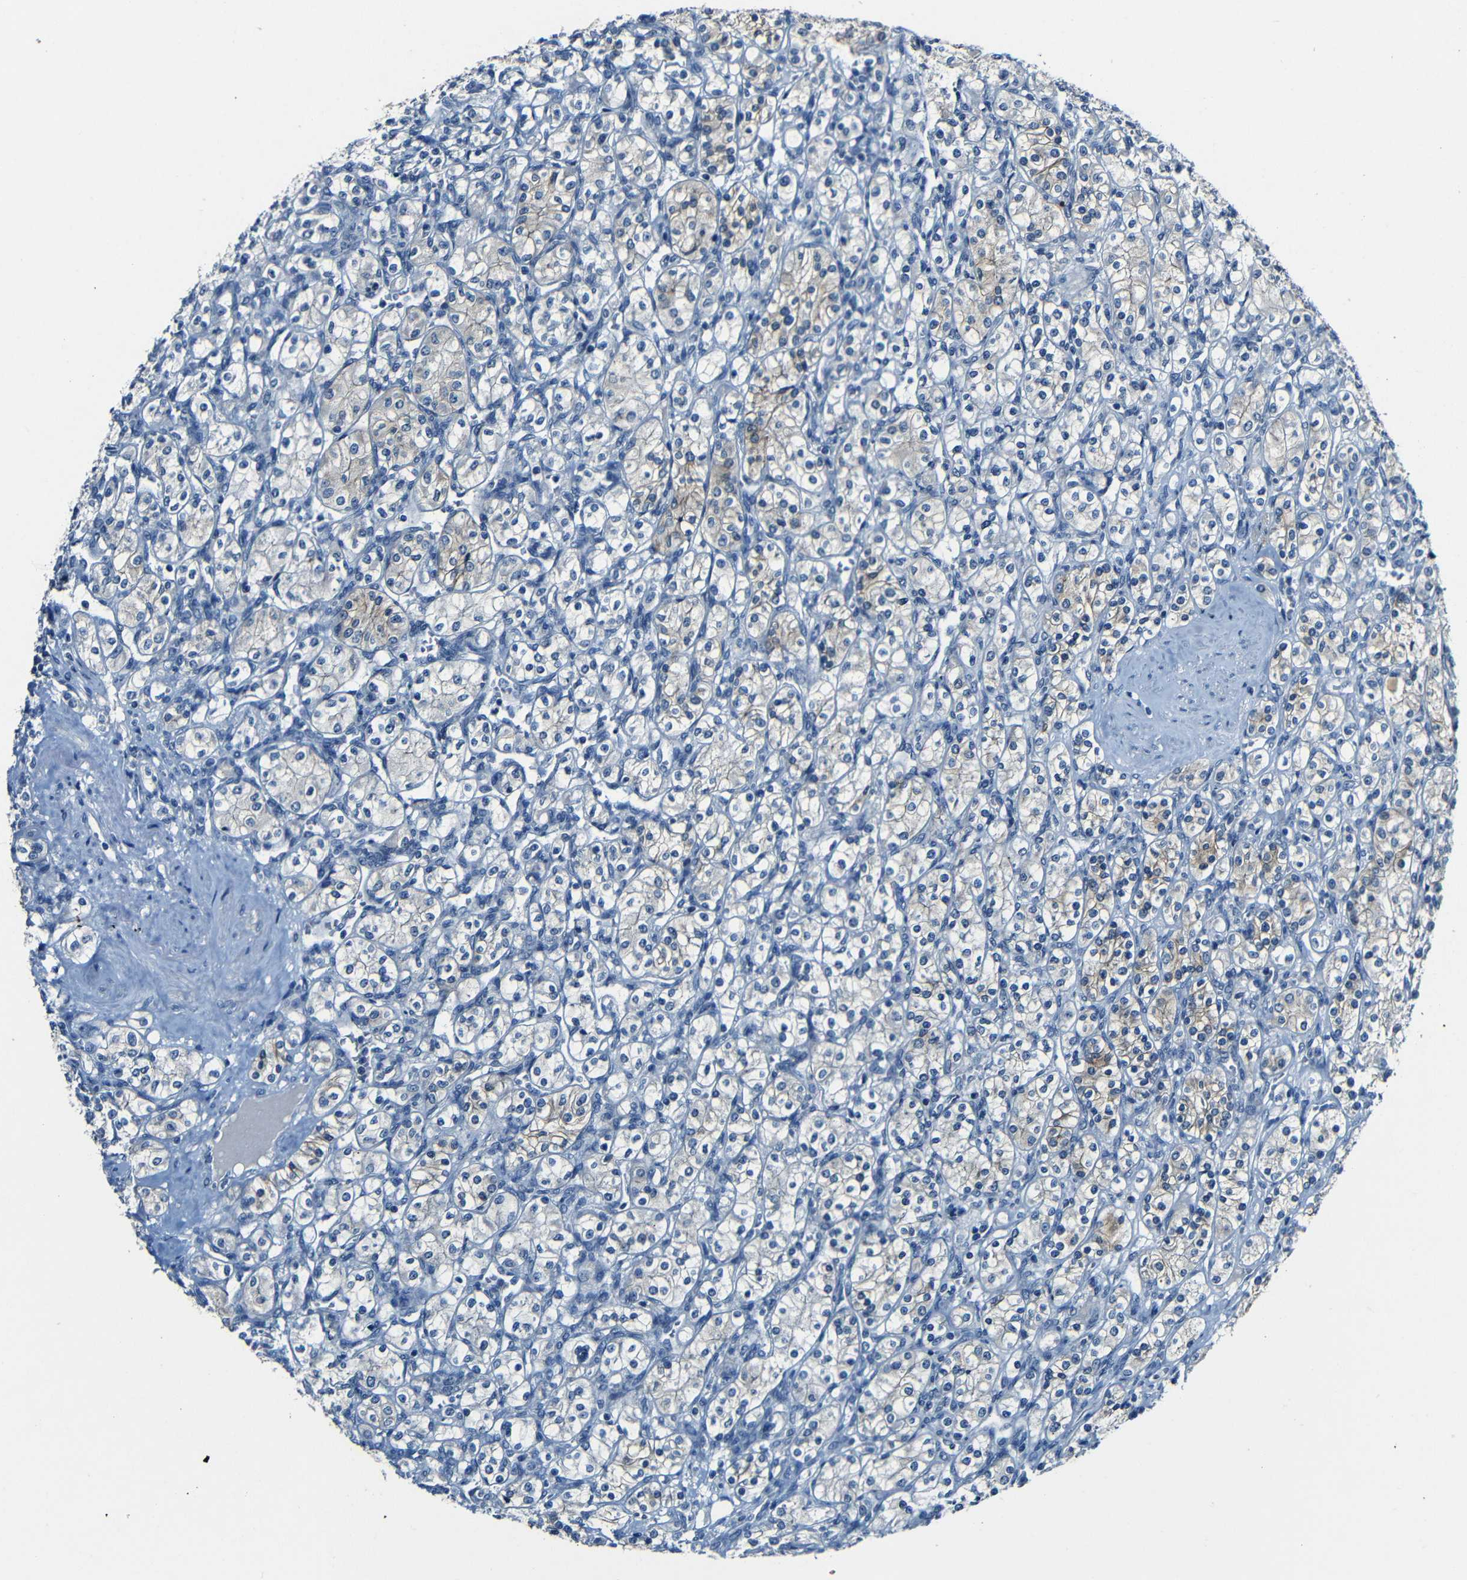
{"staining": {"intensity": "weak", "quantity": "<25%", "location": "cytoplasmic/membranous"}, "tissue": "renal cancer", "cell_type": "Tumor cells", "image_type": "cancer", "snomed": [{"axis": "morphology", "description": "Adenocarcinoma, NOS"}, {"axis": "topography", "description": "Kidney"}], "caption": "Tumor cells show no significant protein staining in renal adenocarcinoma. (Stains: DAB (3,3'-diaminobenzidine) immunohistochemistry with hematoxylin counter stain, Microscopy: brightfield microscopy at high magnification).", "gene": "ANK3", "patient": {"sex": "male", "age": 77}}